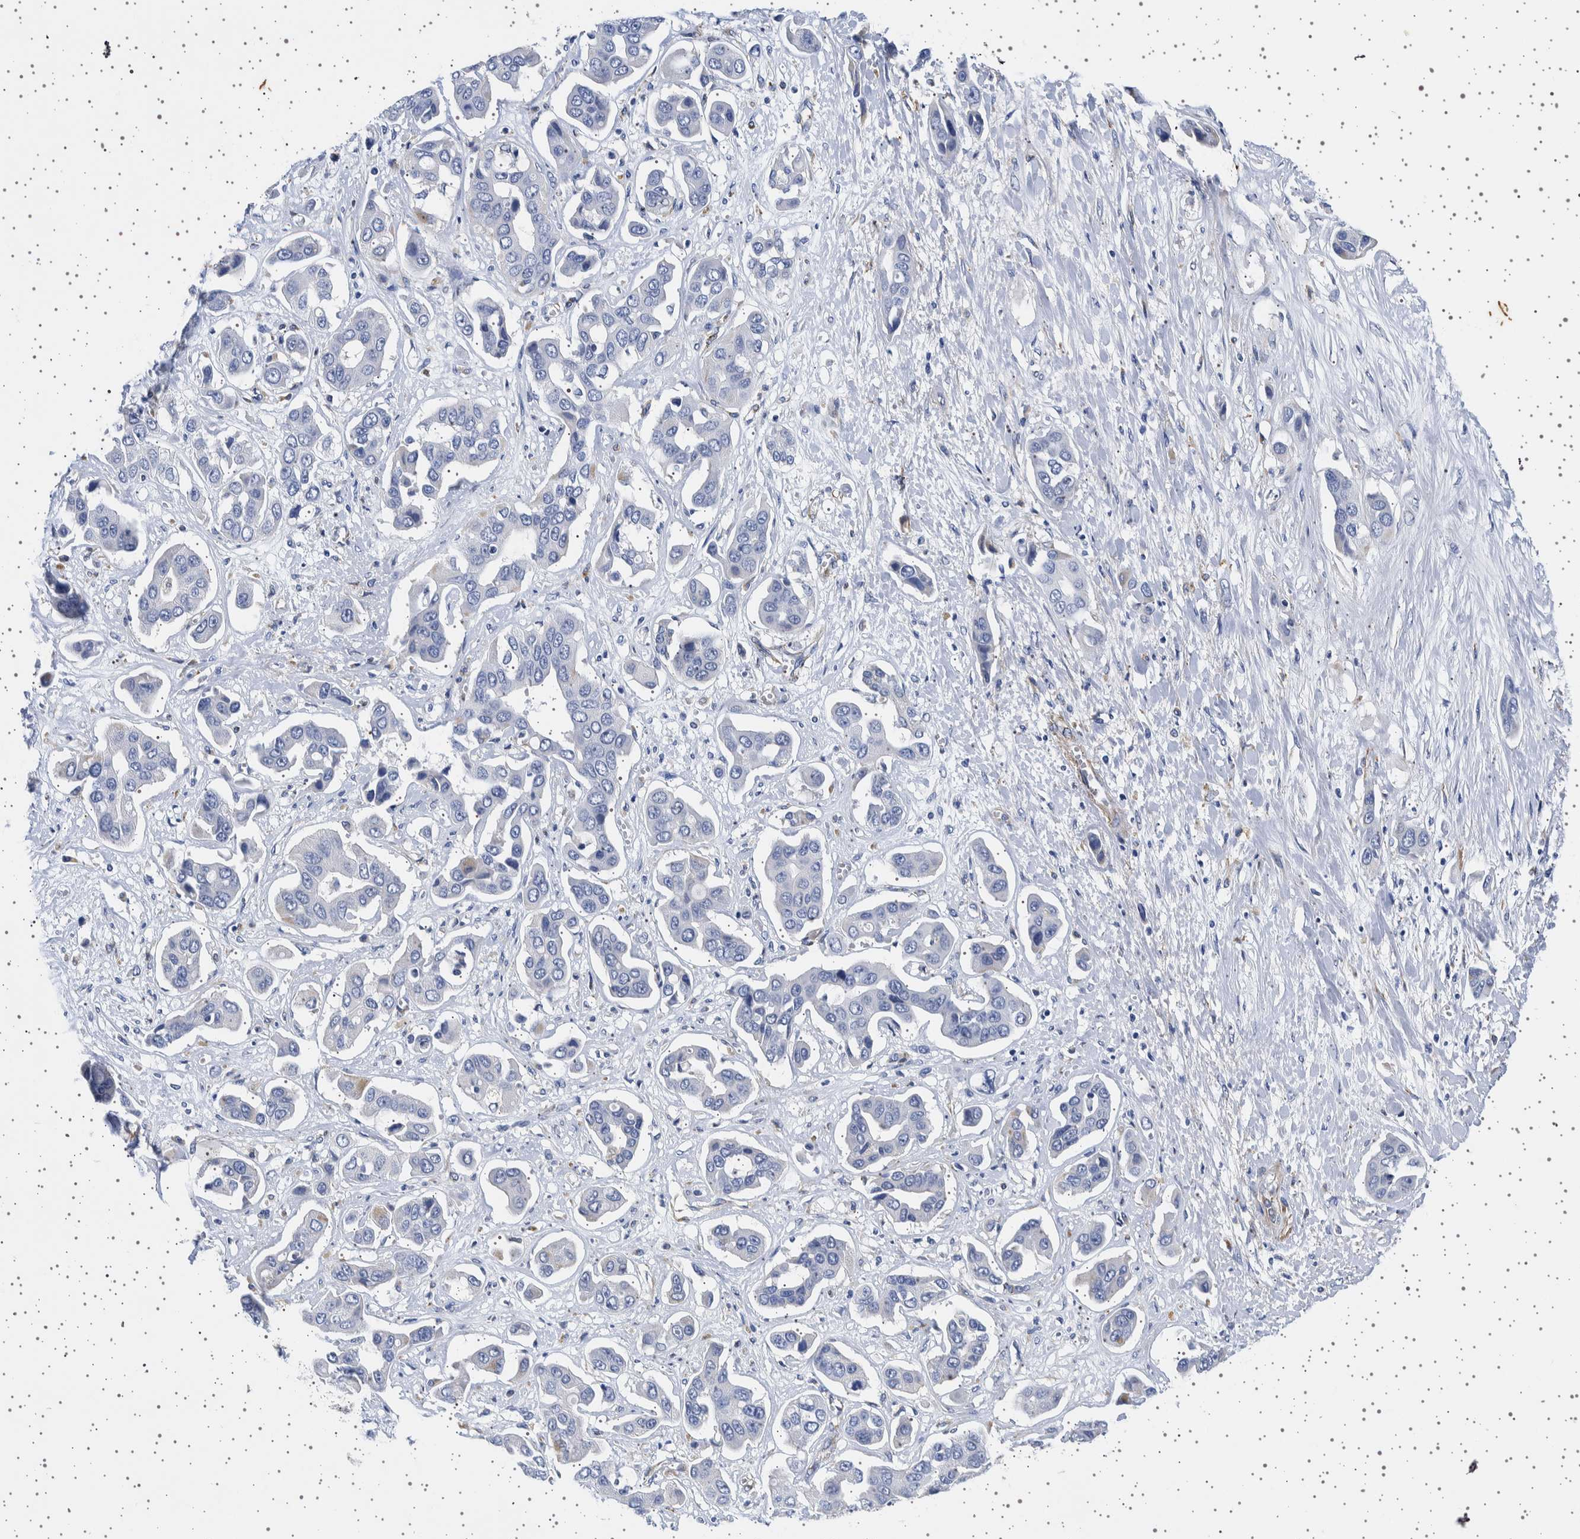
{"staining": {"intensity": "negative", "quantity": "none", "location": "none"}, "tissue": "liver cancer", "cell_type": "Tumor cells", "image_type": "cancer", "snomed": [{"axis": "morphology", "description": "Cholangiocarcinoma"}, {"axis": "topography", "description": "Liver"}], "caption": "Liver cancer stained for a protein using IHC exhibits no expression tumor cells.", "gene": "SEPTIN4", "patient": {"sex": "female", "age": 52}}